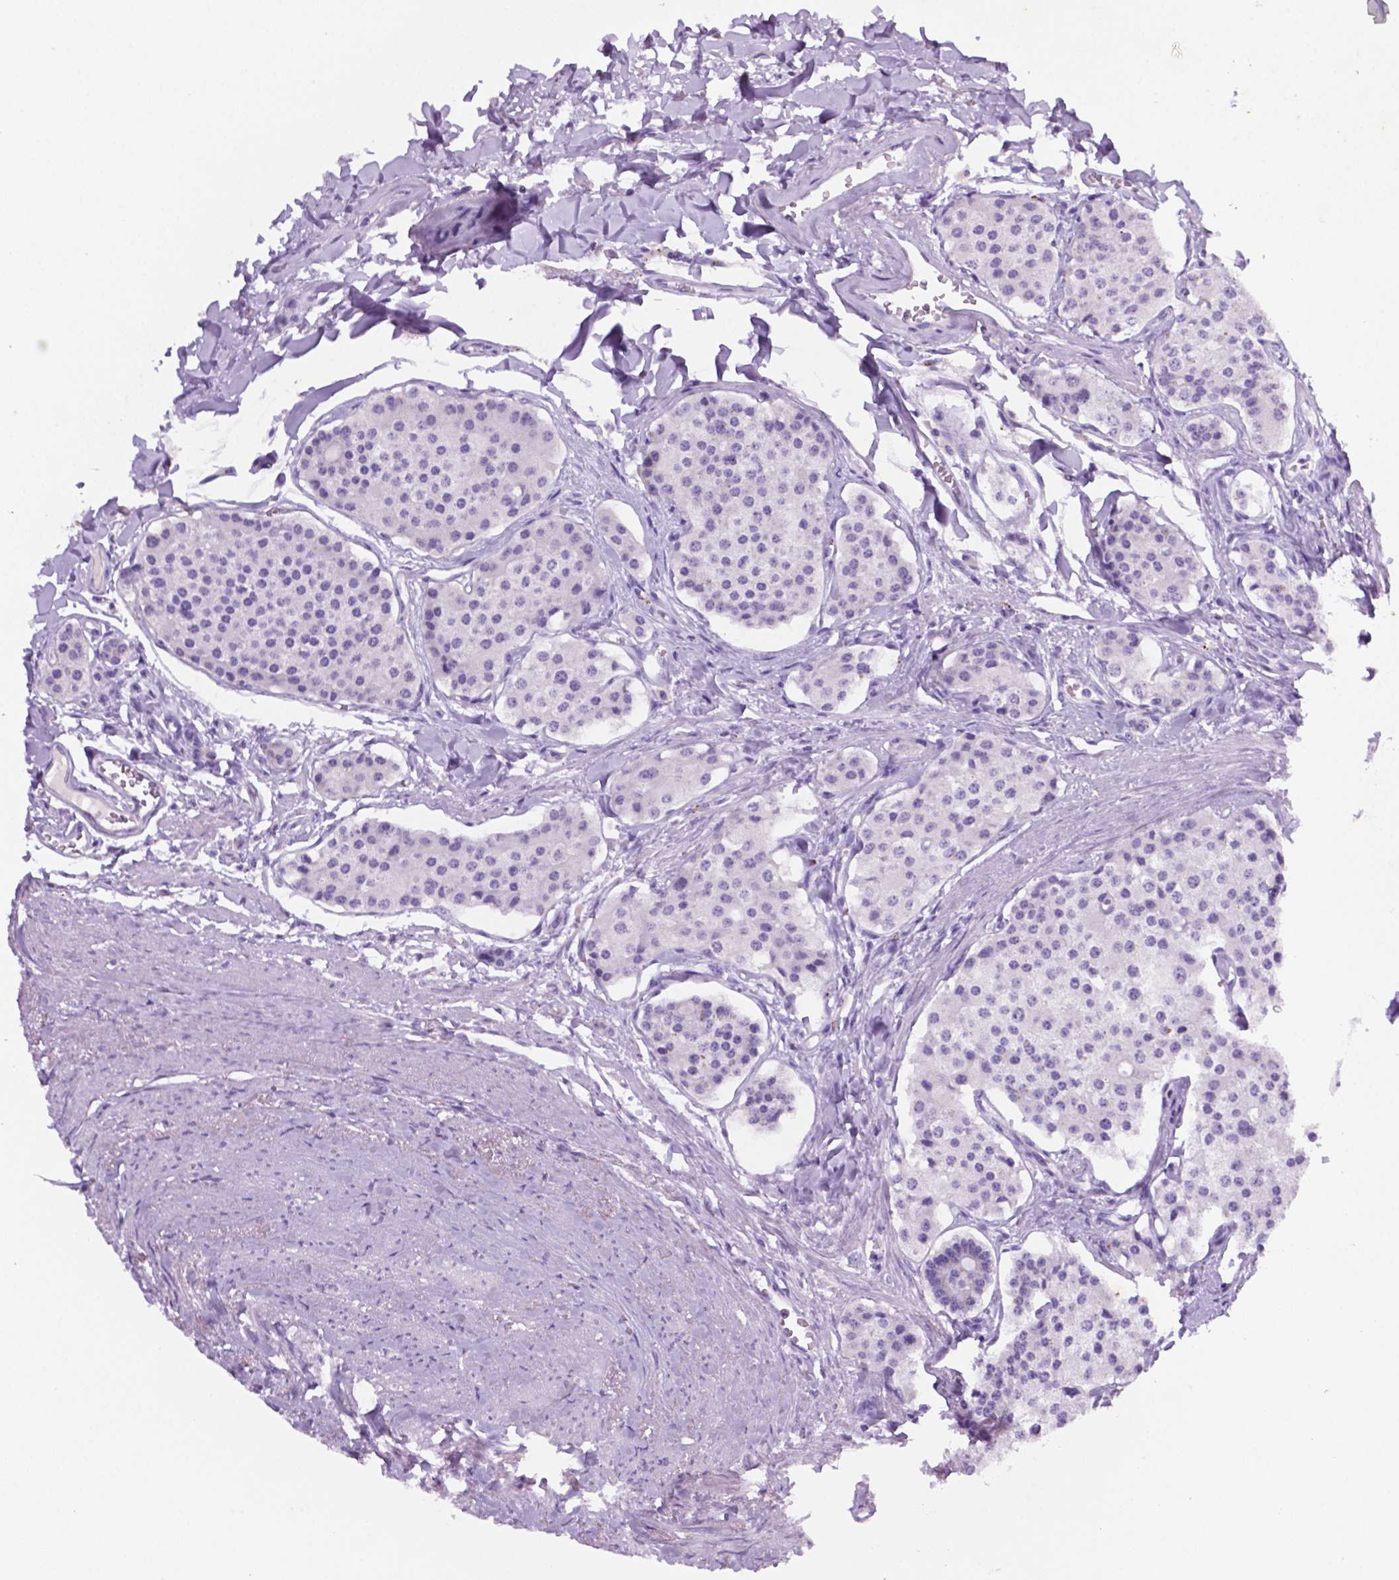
{"staining": {"intensity": "negative", "quantity": "none", "location": "none"}, "tissue": "carcinoid", "cell_type": "Tumor cells", "image_type": "cancer", "snomed": [{"axis": "morphology", "description": "Carcinoid, malignant, NOS"}, {"axis": "topography", "description": "Small intestine"}], "caption": "Immunohistochemistry (IHC) histopathology image of neoplastic tissue: malignant carcinoid stained with DAB shows no significant protein staining in tumor cells. The staining was performed using DAB (3,3'-diaminobenzidine) to visualize the protein expression in brown, while the nuclei were stained in blue with hematoxylin (Magnification: 20x).", "gene": "C18orf21", "patient": {"sex": "female", "age": 65}}